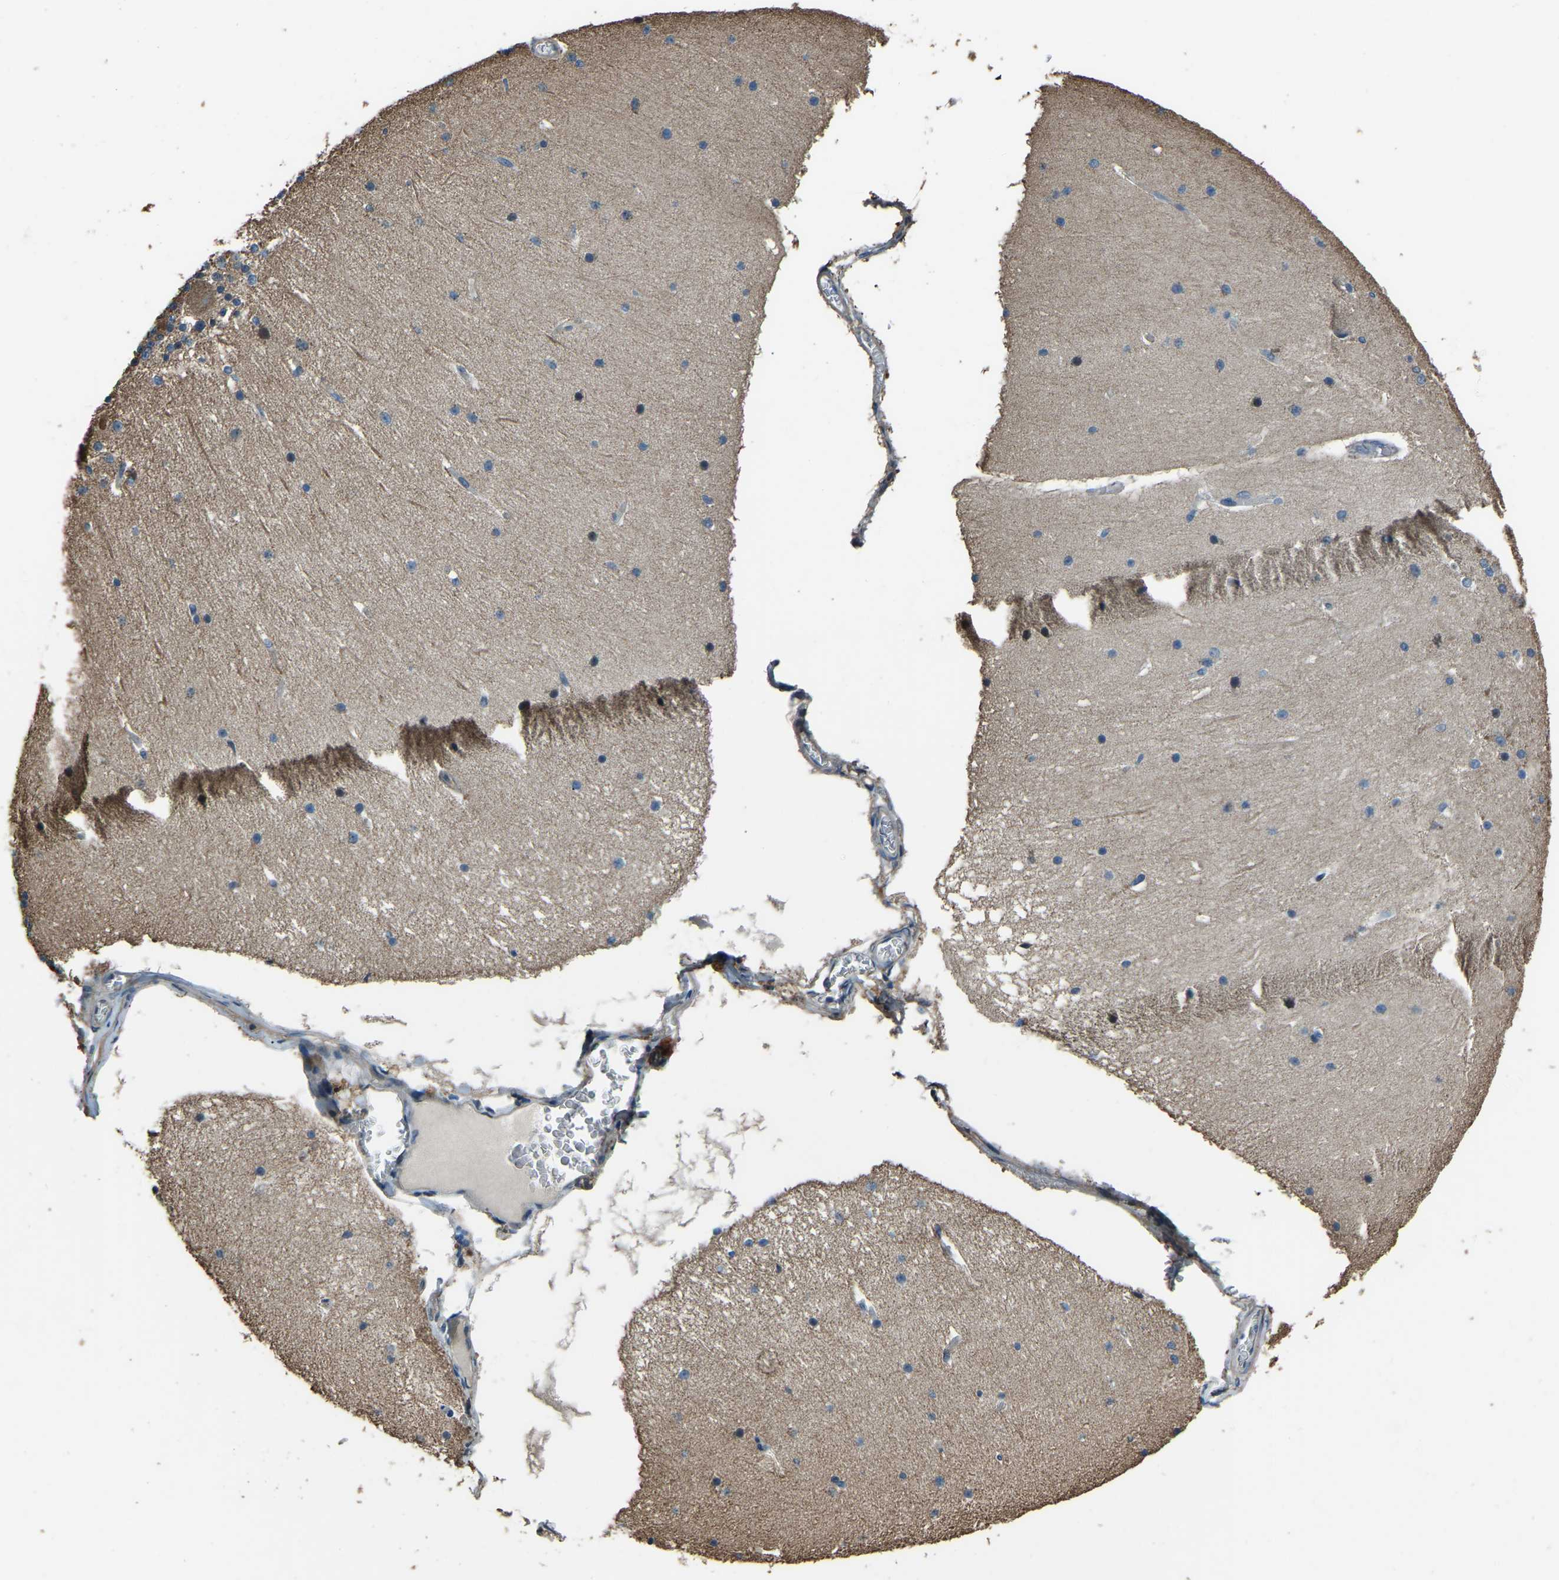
{"staining": {"intensity": "negative", "quantity": "none", "location": "none"}, "tissue": "cerebellum", "cell_type": "Cells in granular layer", "image_type": "normal", "snomed": [{"axis": "morphology", "description": "Normal tissue, NOS"}, {"axis": "topography", "description": "Cerebellum"}], "caption": "Immunohistochemical staining of normal human cerebellum demonstrates no significant positivity in cells in granular layer. Brightfield microscopy of immunohistochemistry stained with DAB (3,3'-diaminobenzidine) (brown) and hematoxylin (blue), captured at high magnification.", "gene": "COL3A1", "patient": {"sex": "female", "age": 19}}